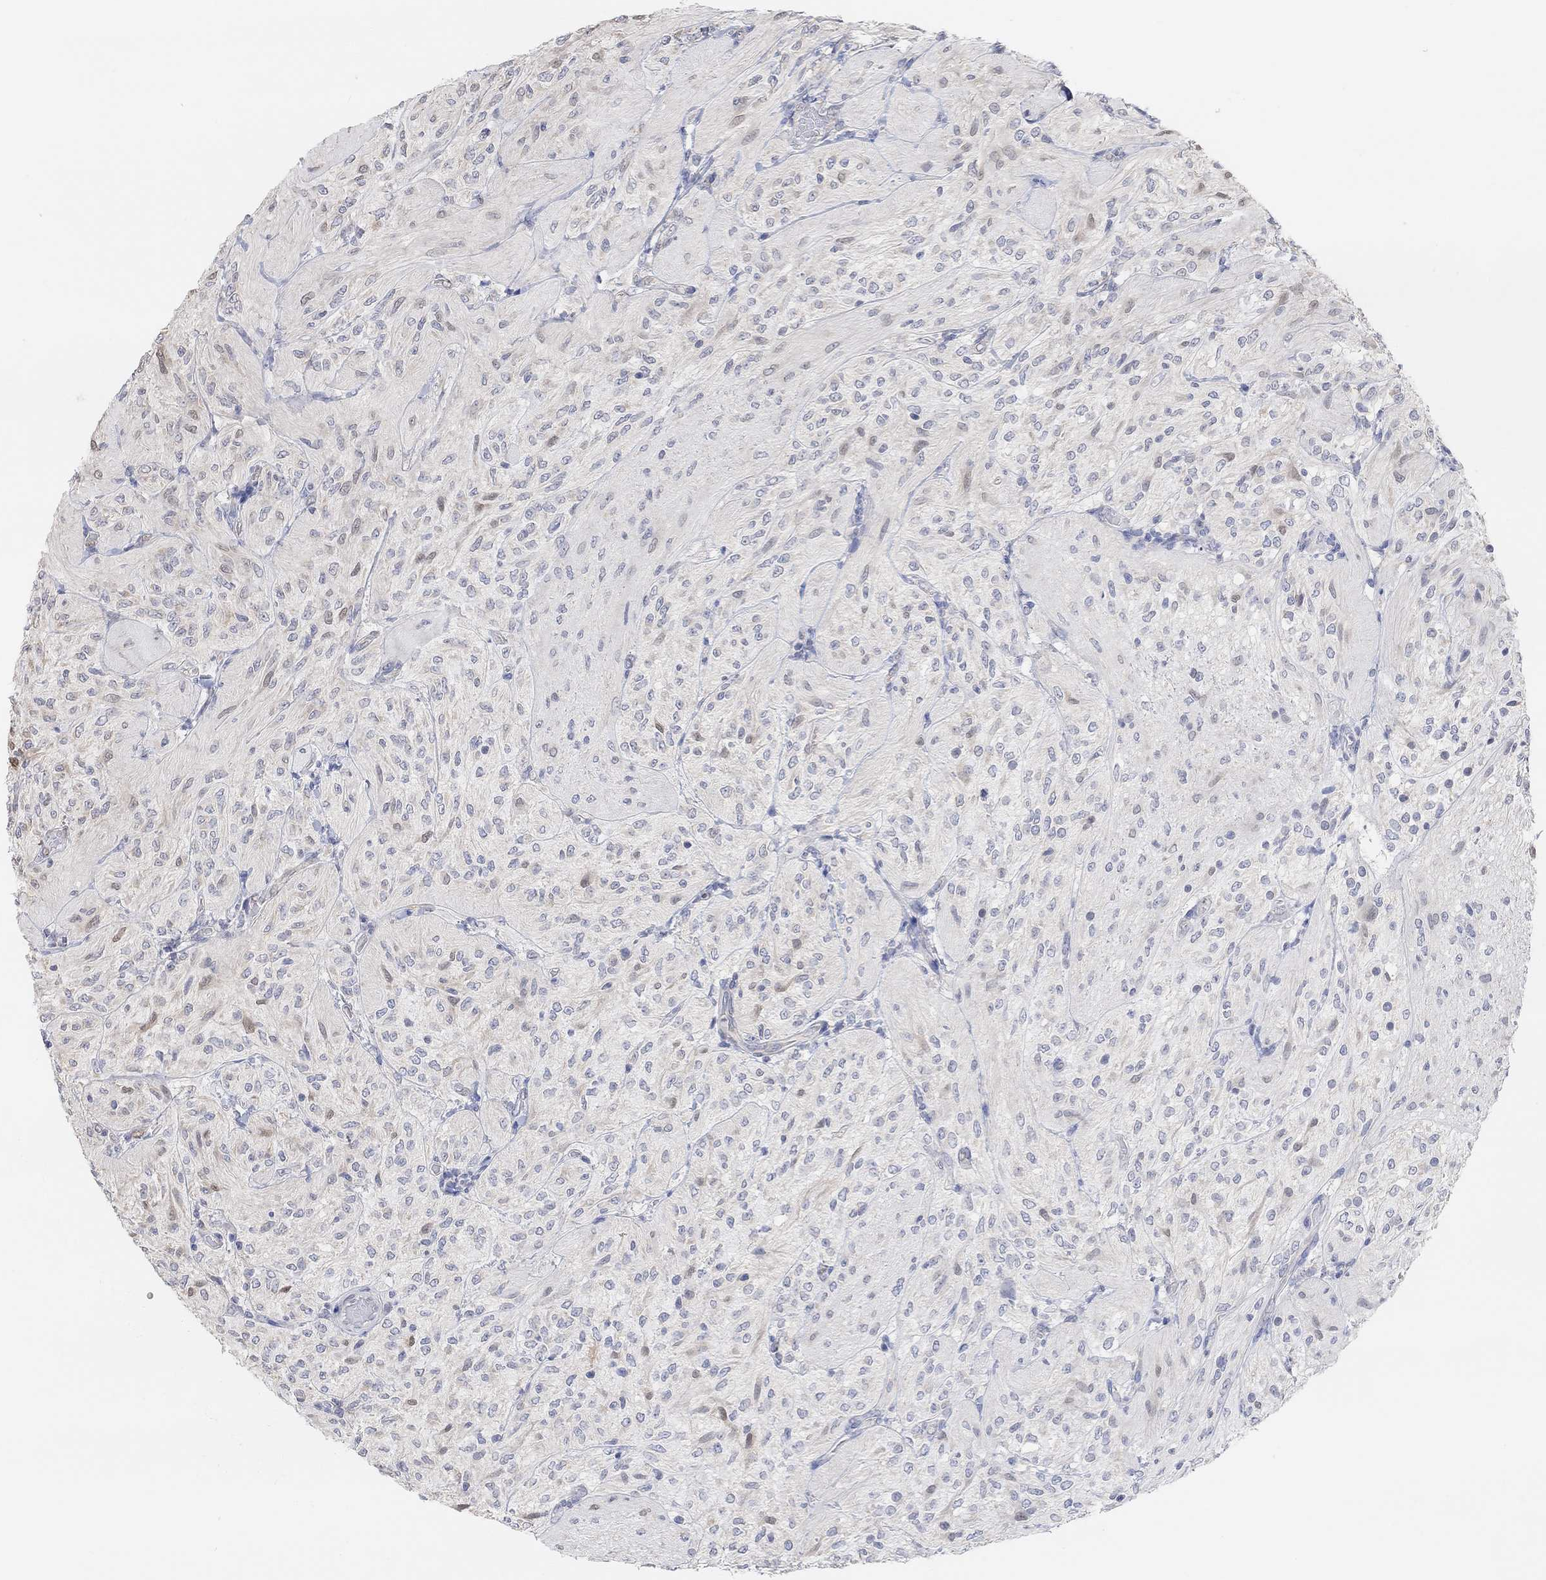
{"staining": {"intensity": "negative", "quantity": "none", "location": "none"}, "tissue": "glioma", "cell_type": "Tumor cells", "image_type": "cancer", "snomed": [{"axis": "morphology", "description": "Glioma, malignant, Low grade"}, {"axis": "topography", "description": "Brain"}], "caption": "Immunohistochemistry (IHC) photomicrograph of neoplastic tissue: human malignant glioma (low-grade) stained with DAB reveals no significant protein positivity in tumor cells. Nuclei are stained in blue.", "gene": "MUC1", "patient": {"sex": "male", "age": 3}}